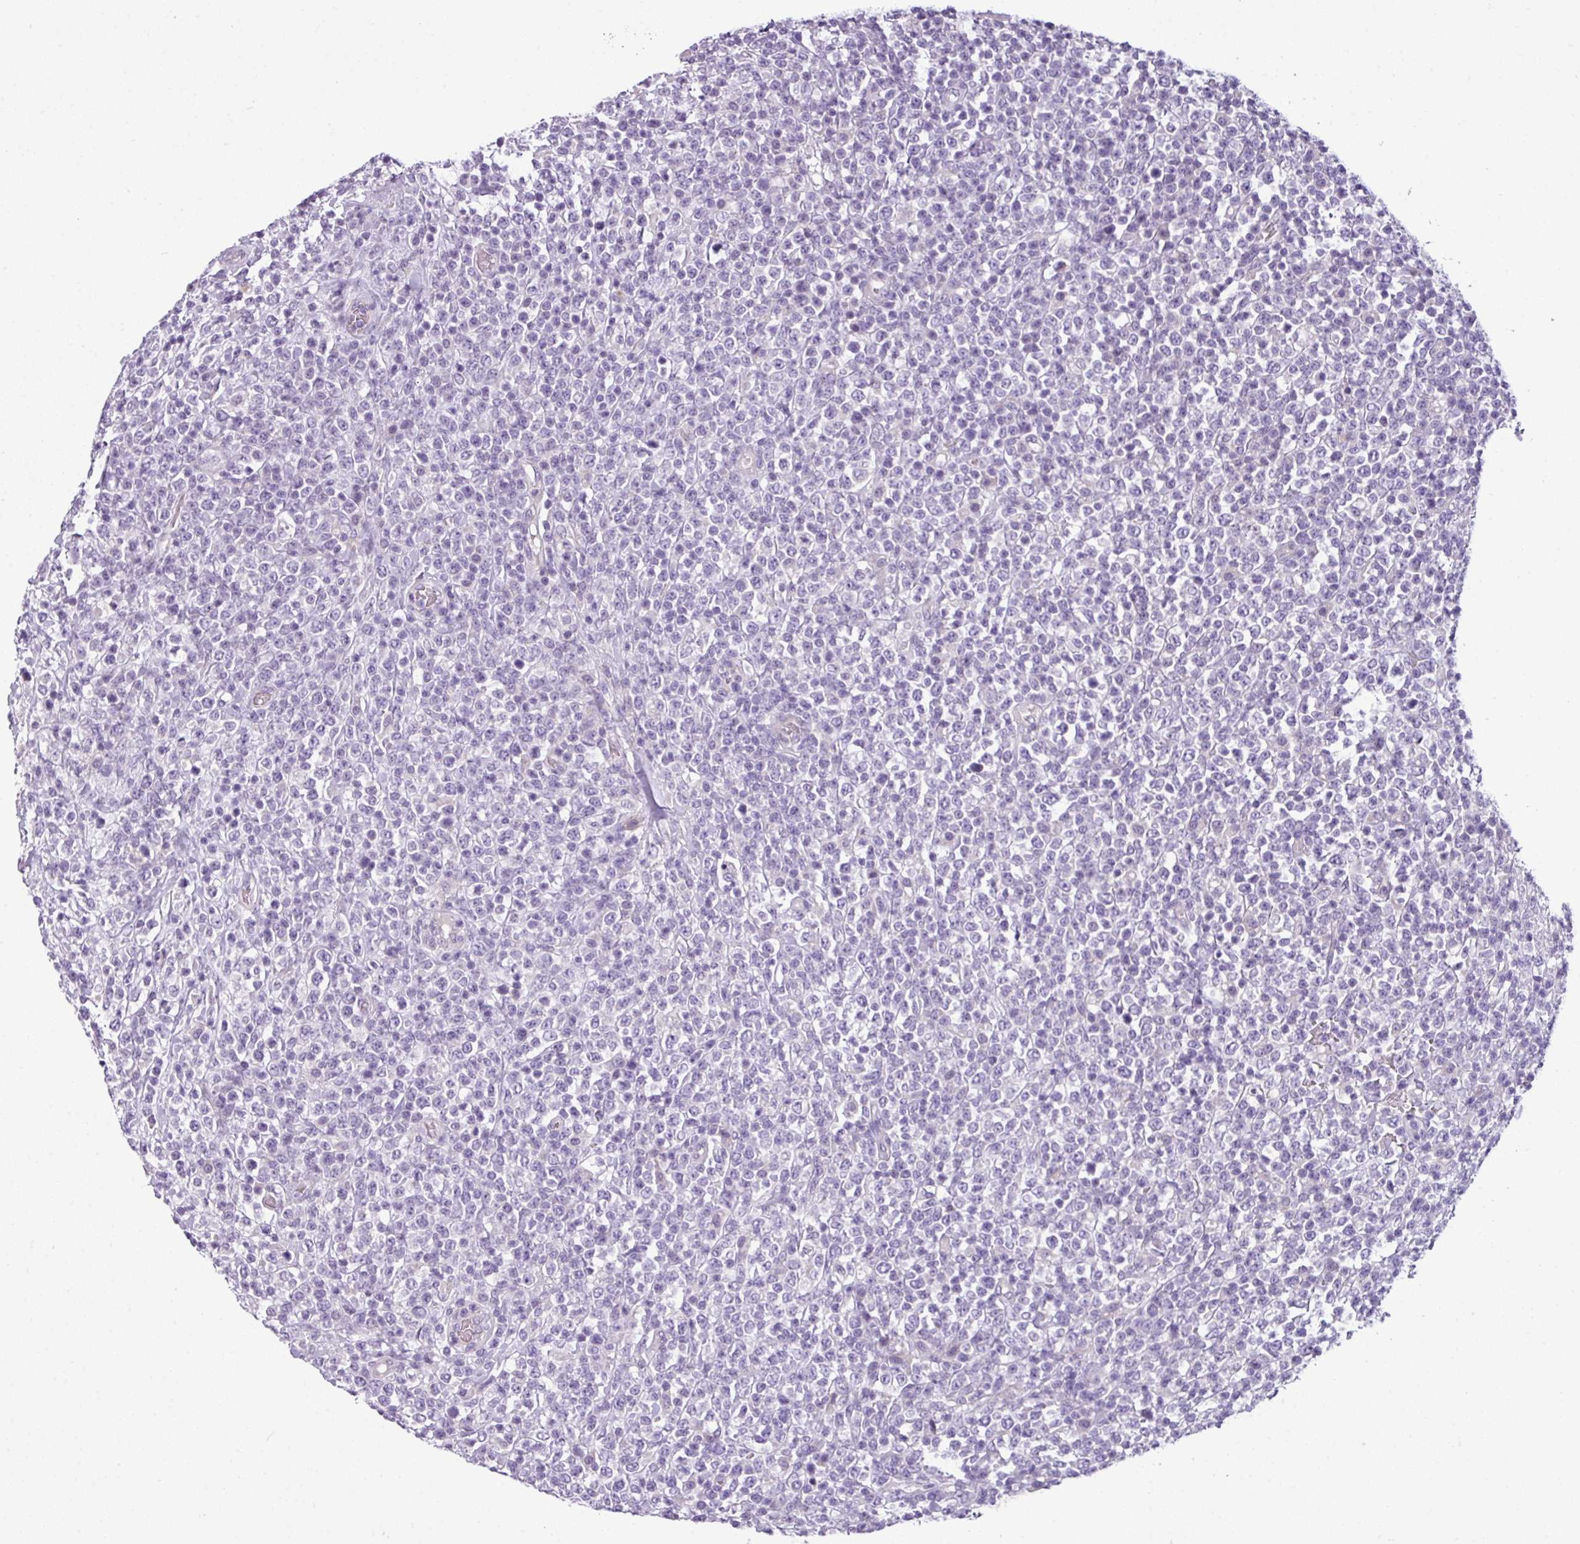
{"staining": {"intensity": "negative", "quantity": "none", "location": "none"}, "tissue": "lymphoma", "cell_type": "Tumor cells", "image_type": "cancer", "snomed": [{"axis": "morphology", "description": "Malignant lymphoma, non-Hodgkin's type, High grade"}, {"axis": "topography", "description": "Colon"}], "caption": "The image exhibits no staining of tumor cells in lymphoma.", "gene": "TMEM178B", "patient": {"sex": "female", "age": 53}}